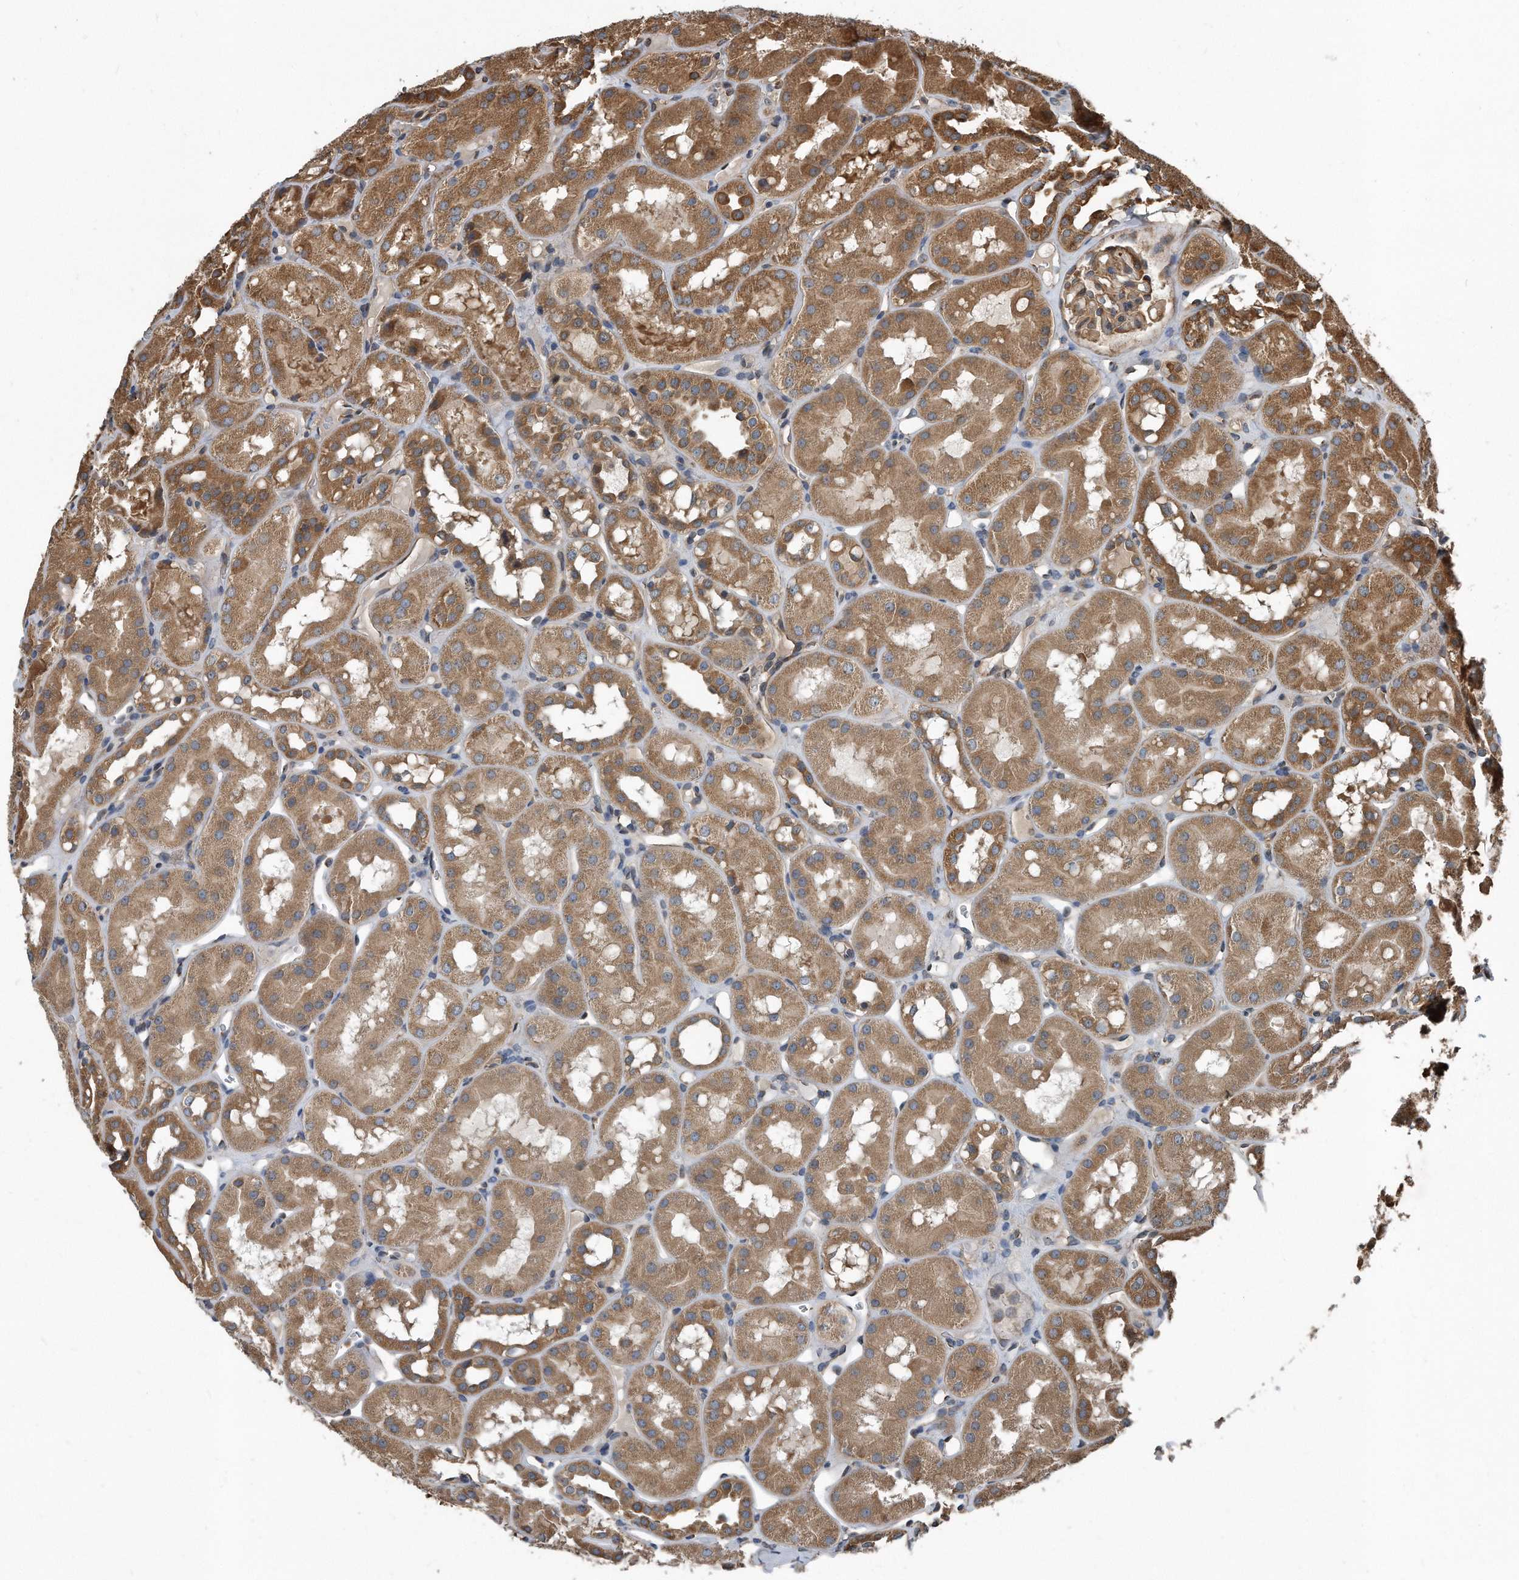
{"staining": {"intensity": "moderate", "quantity": "25%-75%", "location": "cytoplasmic/membranous"}, "tissue": "kidney", "cell_type": "Cells in glomeruli", "image_type": "normal", "snomed": [{"axis": "morphology", "description": "Normal tissue, NOS"}, {"axis": "topography", "description": "Kidney"}], "caption": "Protein staining demonstrates moderate cytoplasmic/membranous expression in about 25%-75% of cells in glomeruli in normal kidney.", "gene": "FAM136A", "patient": {"sex": "male", "age": 16}}